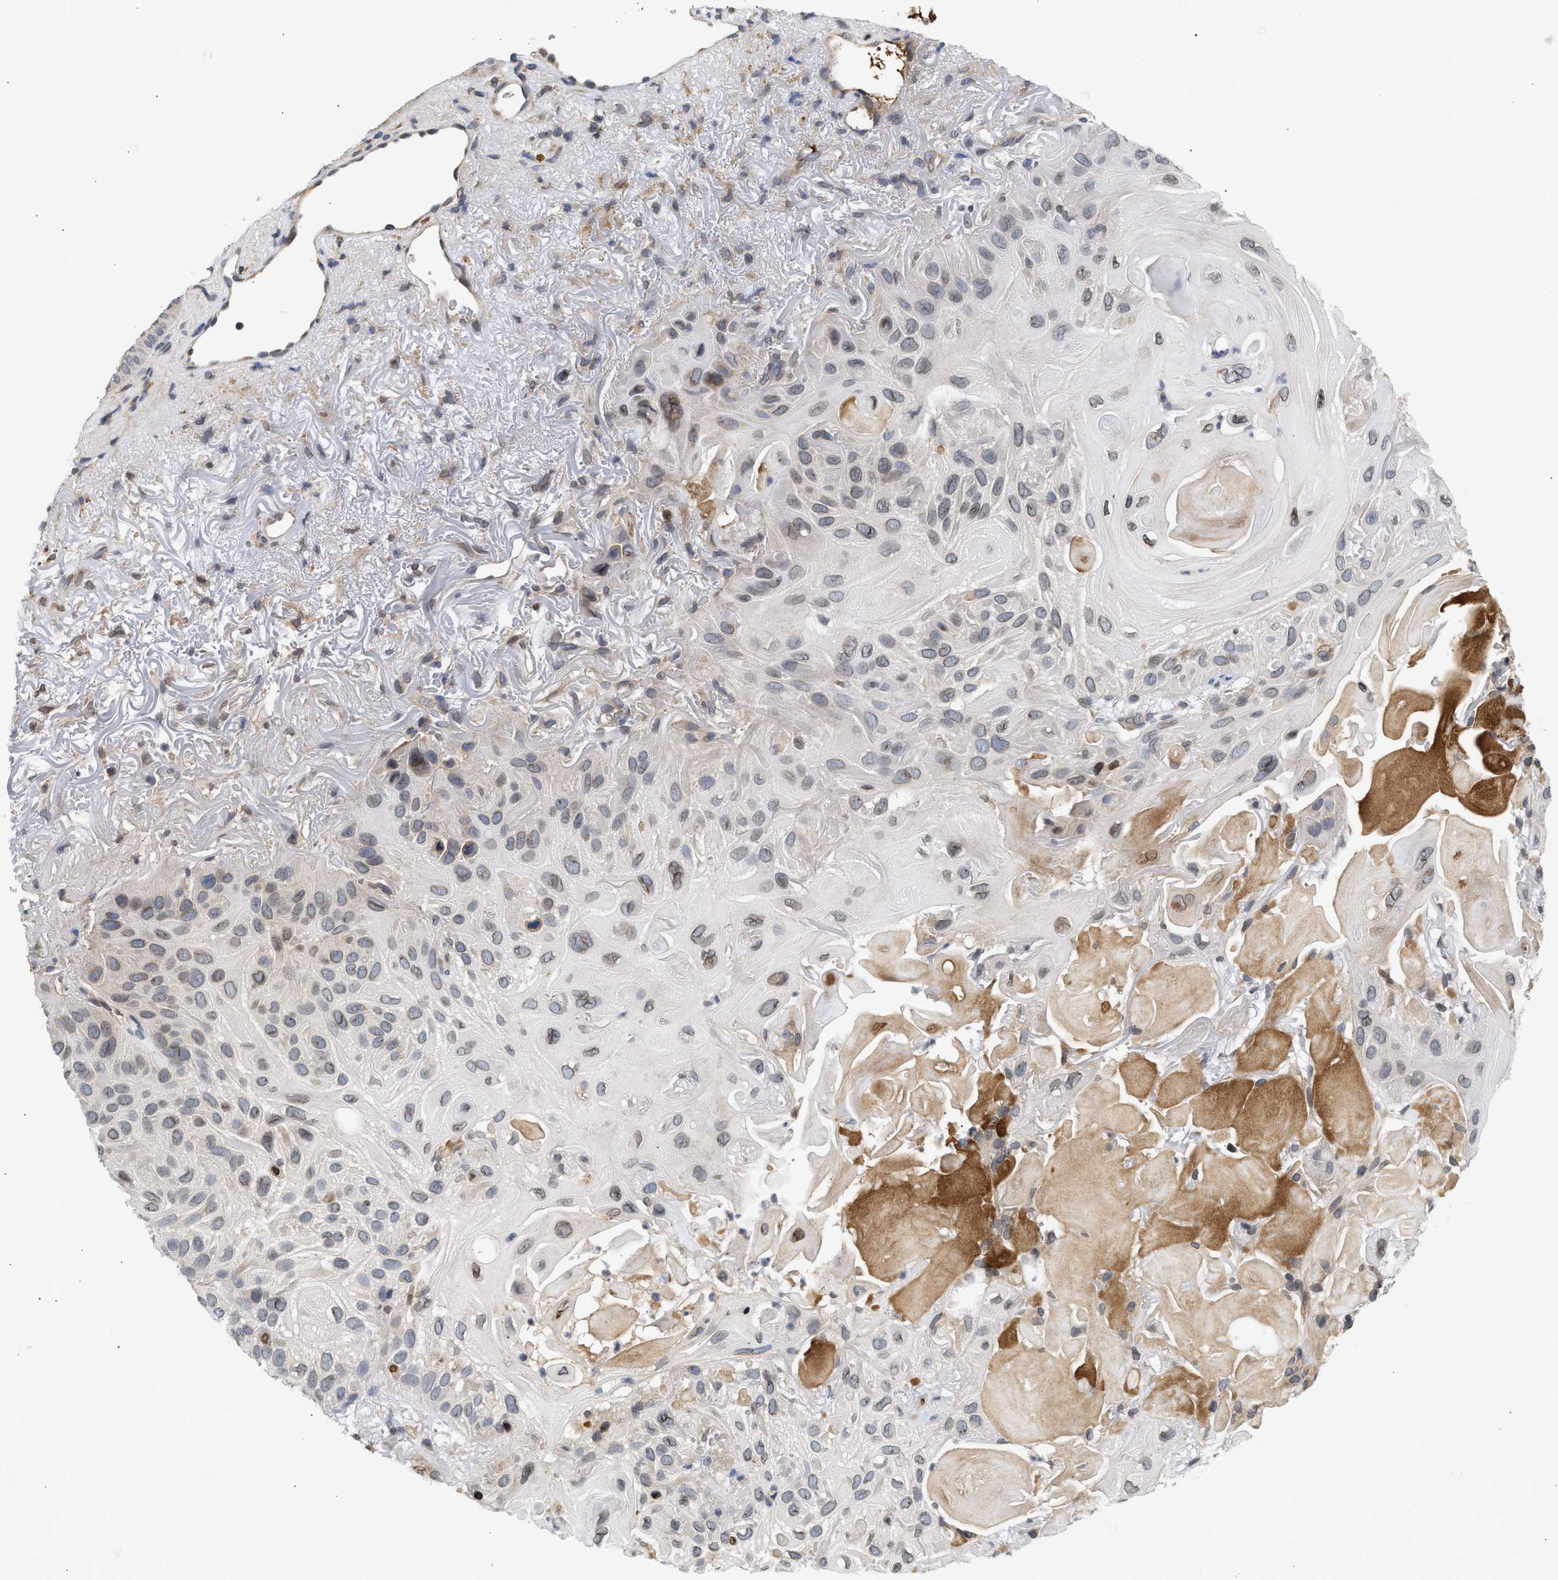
{"staining": {"intensity": "weak", "quantity": "<25%", "location": "cytoplasmic/membranous,nuclear"}, "tissue": "skin cancer", "cell_type": "Tumor cells", "image_type": "cancer", "snomed": [{"axis": "morphology", "description": "Squamous cell carcinoma, NOS"}, {"axis": "topography", "description": "Skin"}], "caption": "Immunohistochemical staining of human skin squamous cell carcinoma shows no significant positivity in tumor cells. (DAB (3,3'-diaminobenzidine) immunohistochemistry visualized using brightfield microscopy, high magnification).", "gene": "NUP62", "patient": {"sex": "female", "age": 77}}